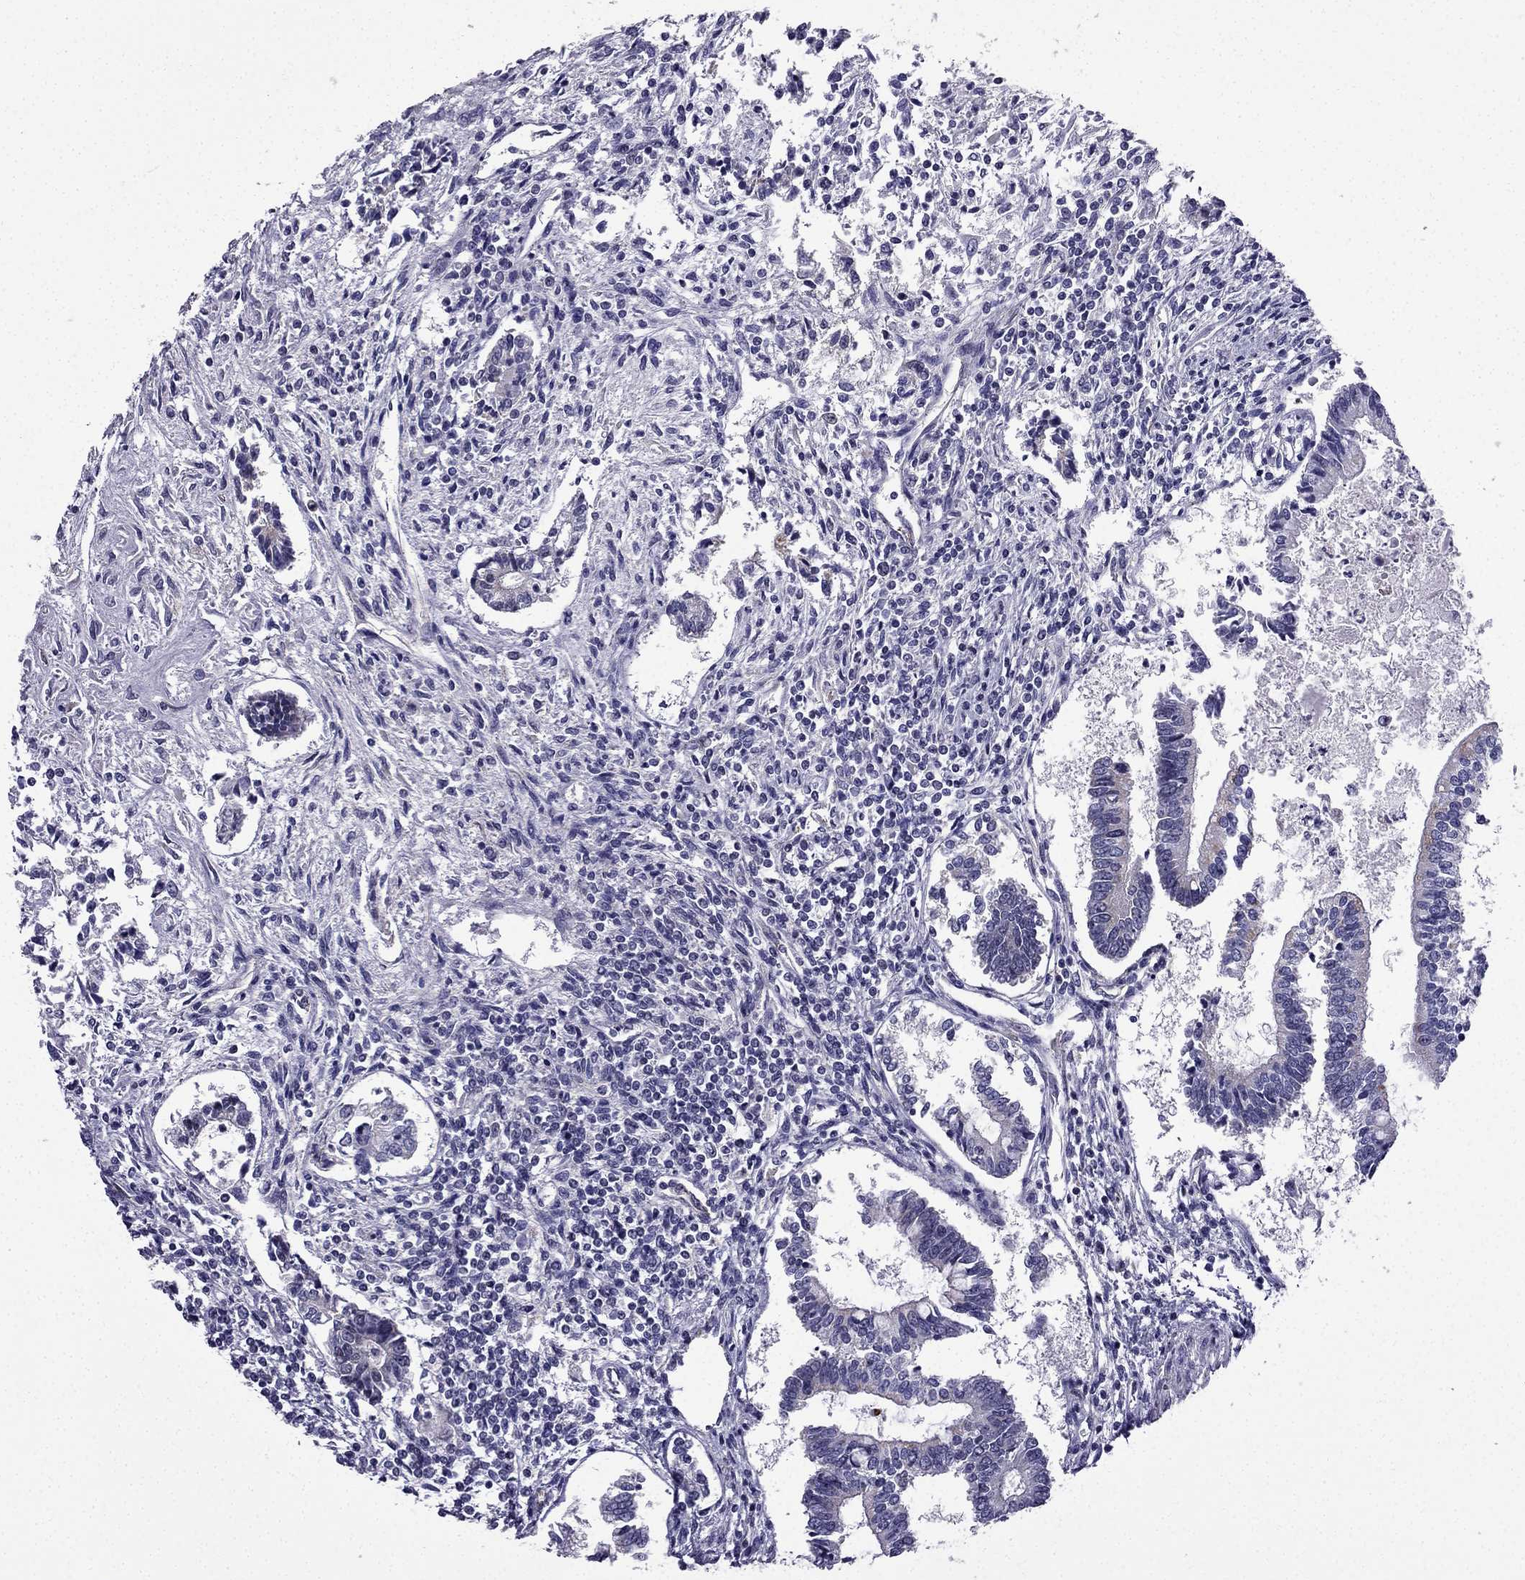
{"staining": {"intensity": "negative", "quantity": "none", "location": "none"}, "tissue": "testis cancer", "cell_type": "Tumor cells", "image_type": "cancer", "snomed": [{"axis": "morphology", "description": "Carcinoma, Embryonal, NOS"}, {"axis": "topography", "description": "Testis"}], "caption": "The IHC photomicrograph has no significant positivity in tumor cells of testis cancer tissue.", "gene": "SLC6A2", "patient": {"sex": "male", "age": 37}}